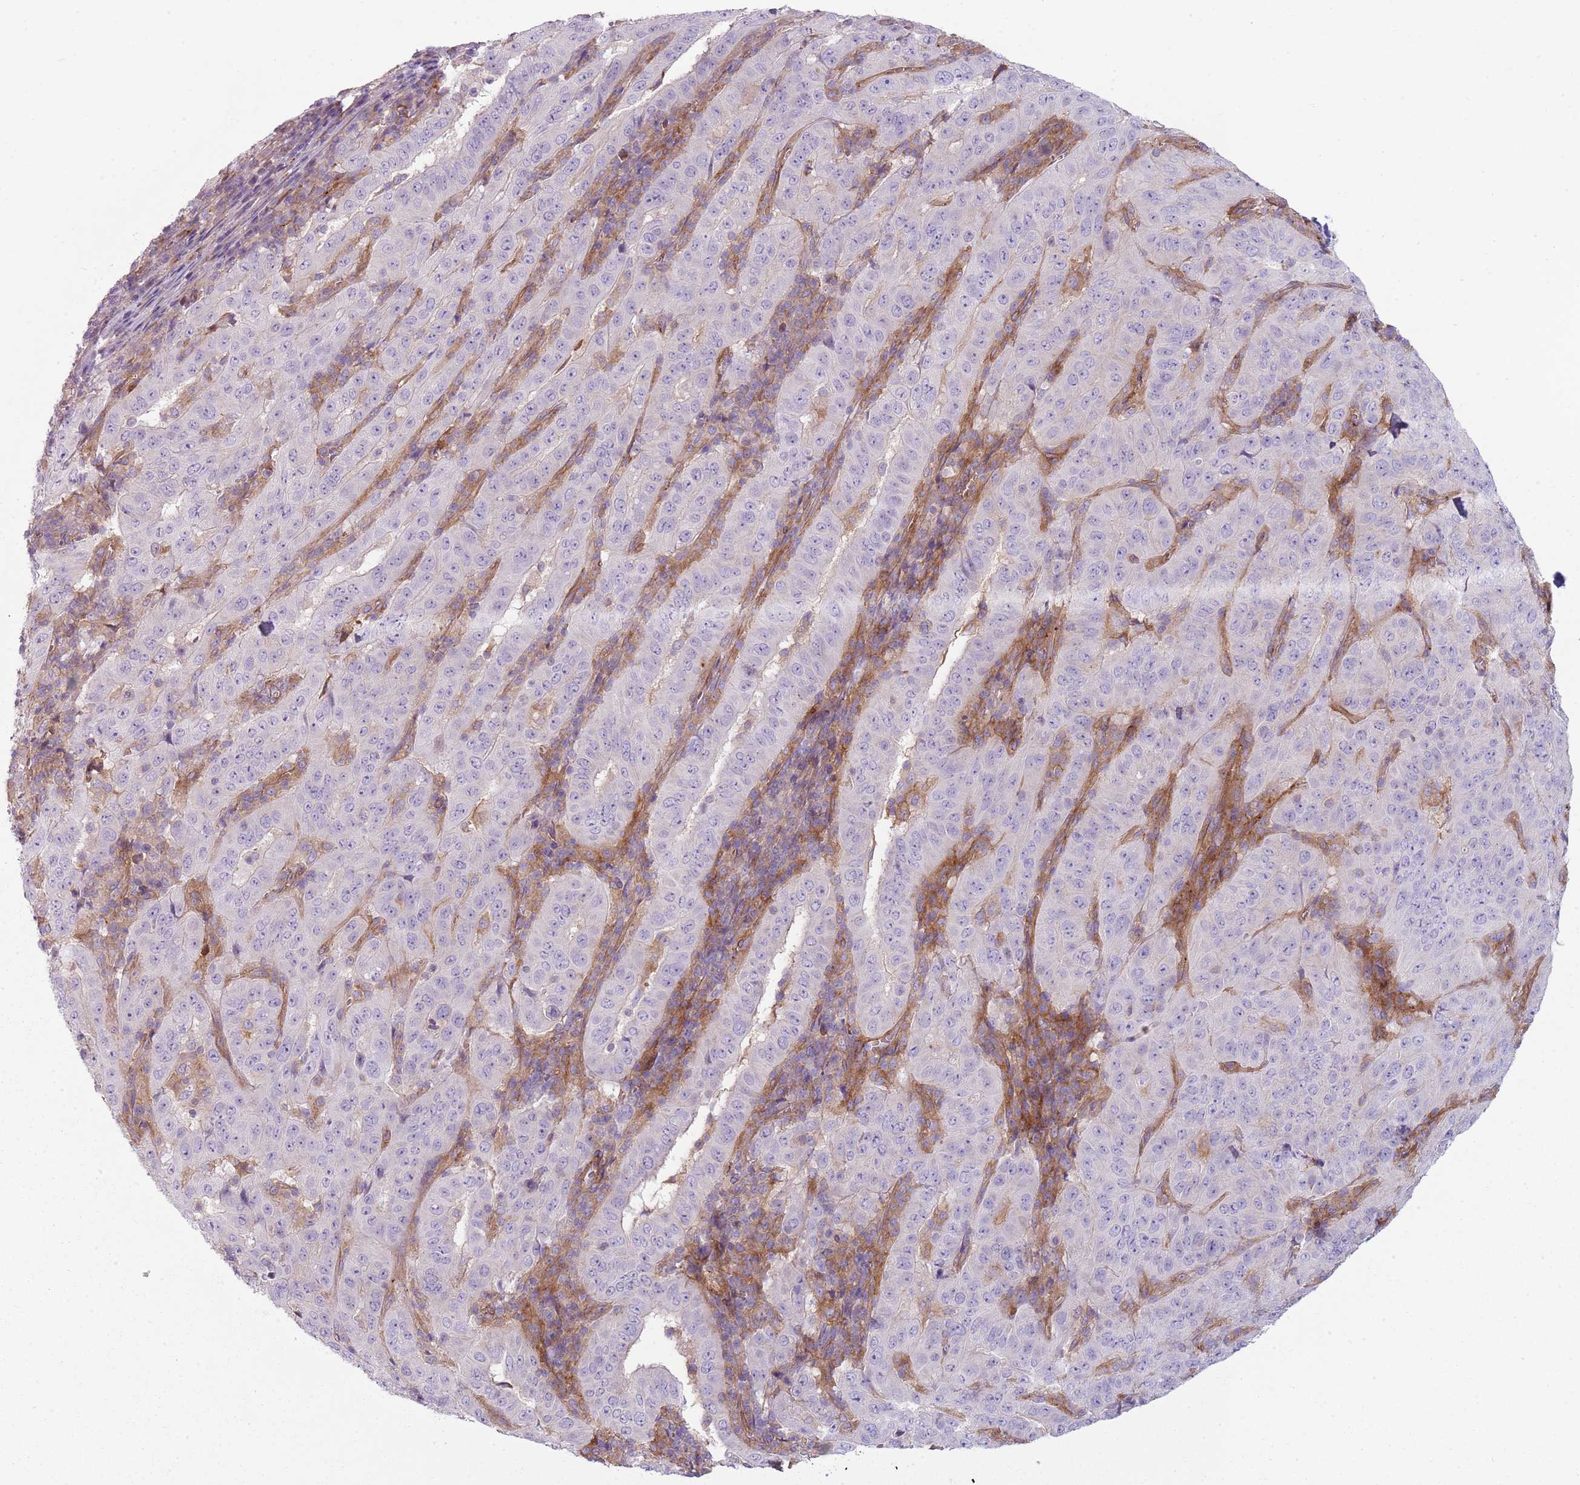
{"staining": {"intensity": "negative", "quantity": "none", "location": "none"}, "tissue": "pancreatic cancer", "cell_type": "Tumor cells", "image_type": "cancer", "snomed": [{"axis": "morphology", "description": "Adenocarcinoma, NOS"}, {"axis": "topography", "description": "Pancreas"}], "caption": "Immunohistochemical staining of pancreatic cancer demonstrates no significant positivity in tumor cells. The staining was performed using DAB (3,3'-diaminobenzidine) to visualize the protein expression in brown, while the nuclei were stained in blue with hematoxylin (Magnification: 20x).", "gene": "SNX1", "patient": {"sex": "male", "age": 63}}